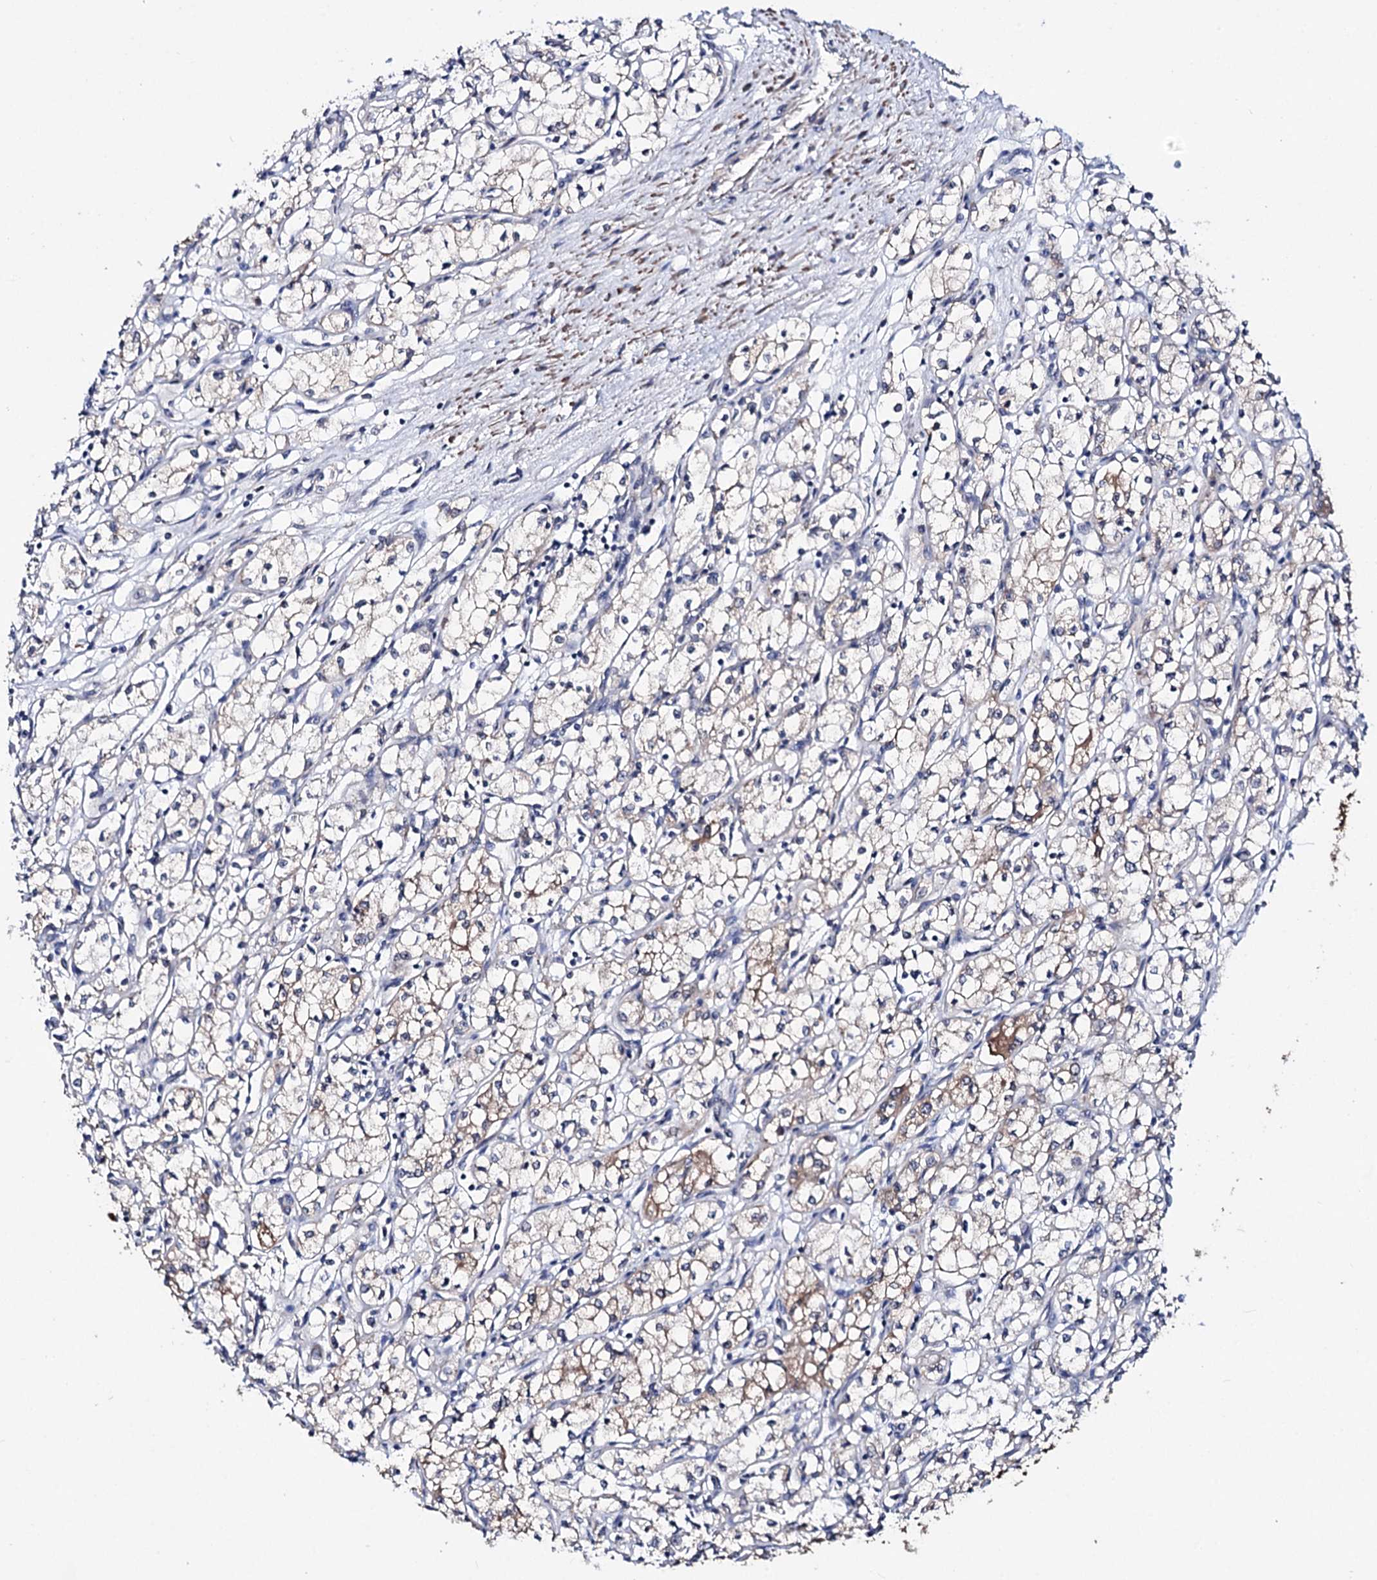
{"staining": {"intensity": "weak", "quantity": "<25%", "location": "cytoplasmic/membranous"}, "tissue": "renal cancer", "cell_type": "Tumor cells", "image_type": "cancer", "snomed": [{"axis": "morphology", "description": "Adenocarcinoma, NOS"}, {"axis": "topography", "description": "Kidney"}], "caption": "This is an IHC image of renal cancer (adenocarcinoma). There is no staining in tumor cells.", "gene": "CLPB", "patient": {"sex": "male", "age": 59}}